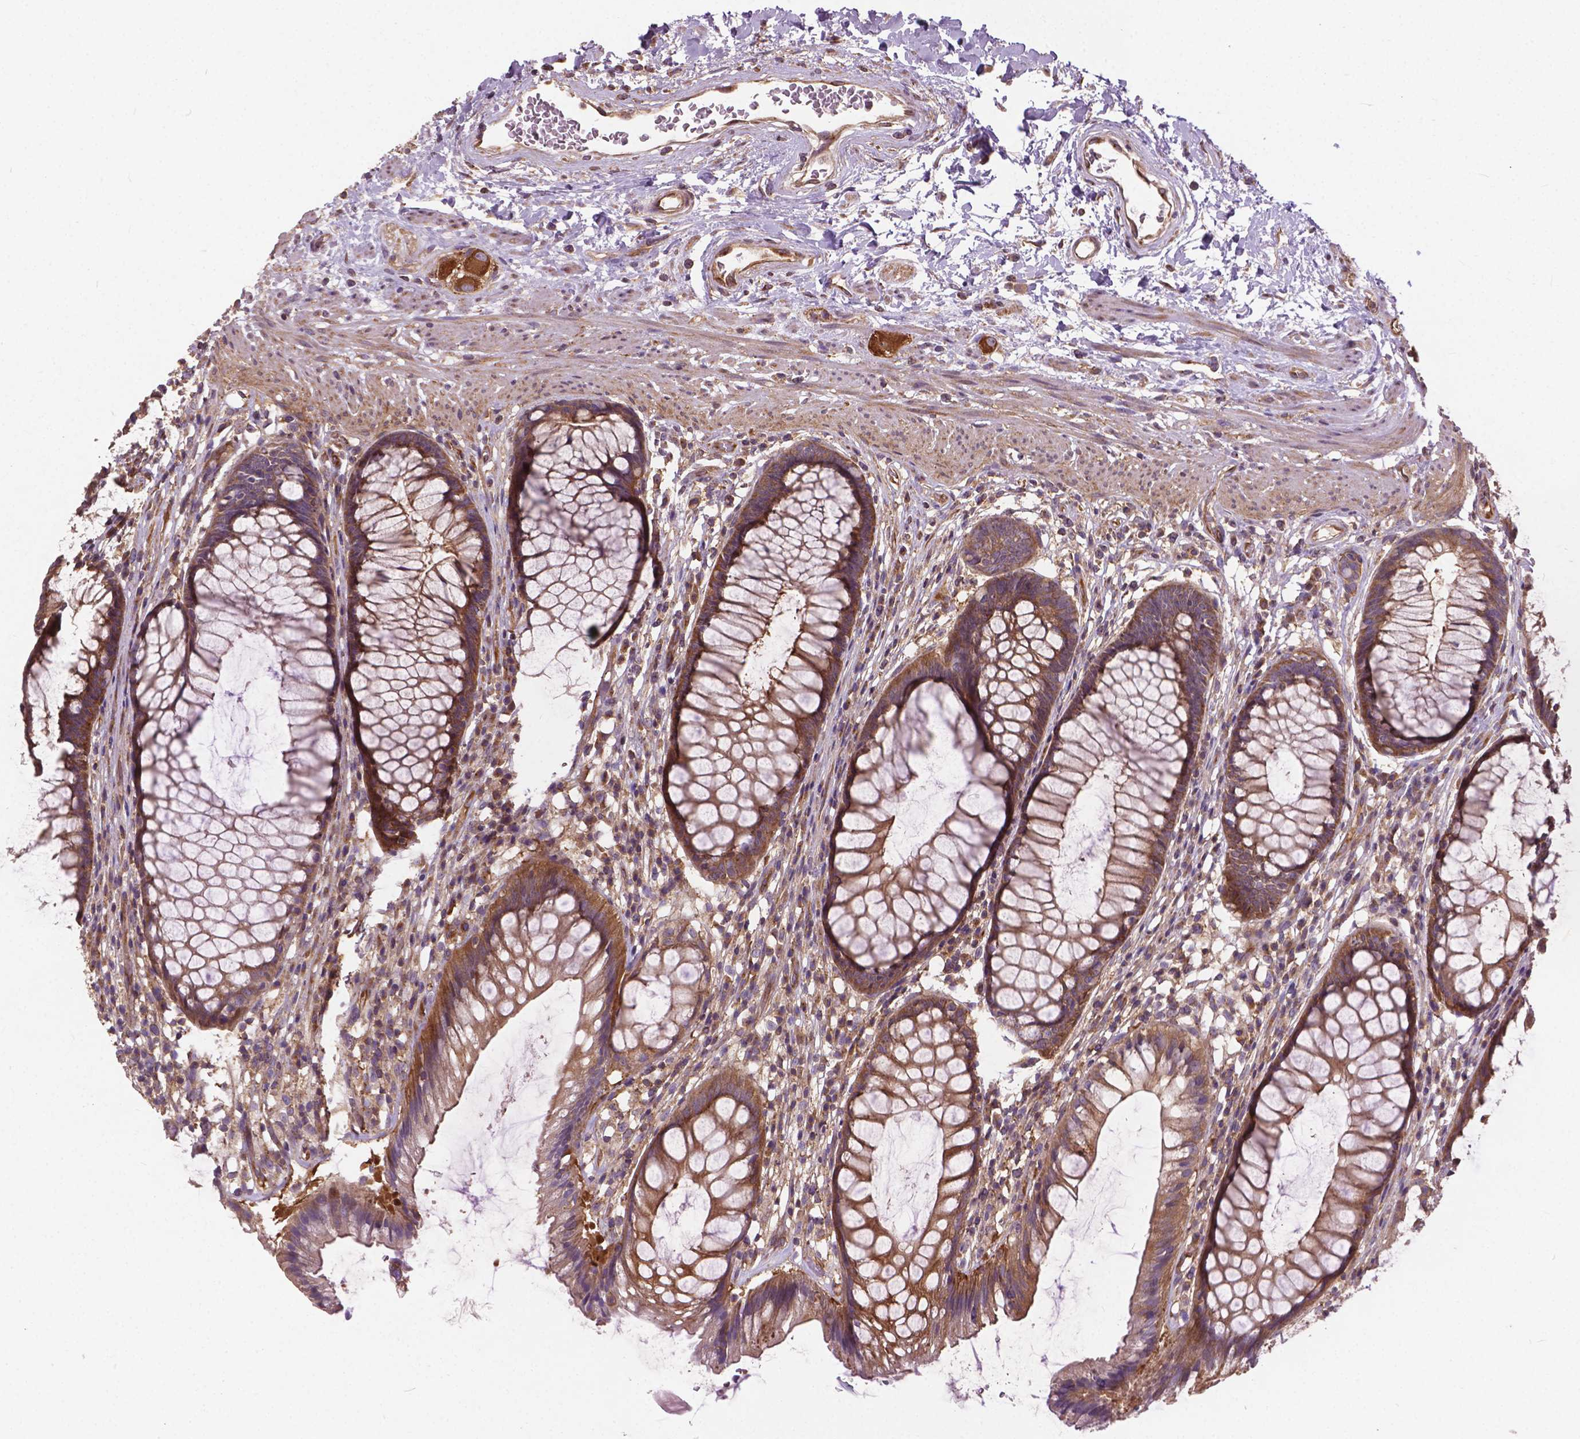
{"staining": {"intensity": "moderate", "quantity": ">75%", "location": "cytoplasmic/membranous"}, "tissue": "rectum", "cell_type": "Glandular cells", "image_type": "normal", "snomed": [{"axis": "morphology", "description": "Normal tissue, NOS"}, {"axis": "topography", "description": "Smooth muscle"}, {"axis": "topography", "description": "Rectum"}], "caption": "IHC image of benign rectum stained for a protein (brown), which demonstrates medium levels of moderate cytoplasmic/membranous expression in approximately >75% of glandular cells.", "gene": "MZT1", "patient": {"sex": "male", "age": 53}}